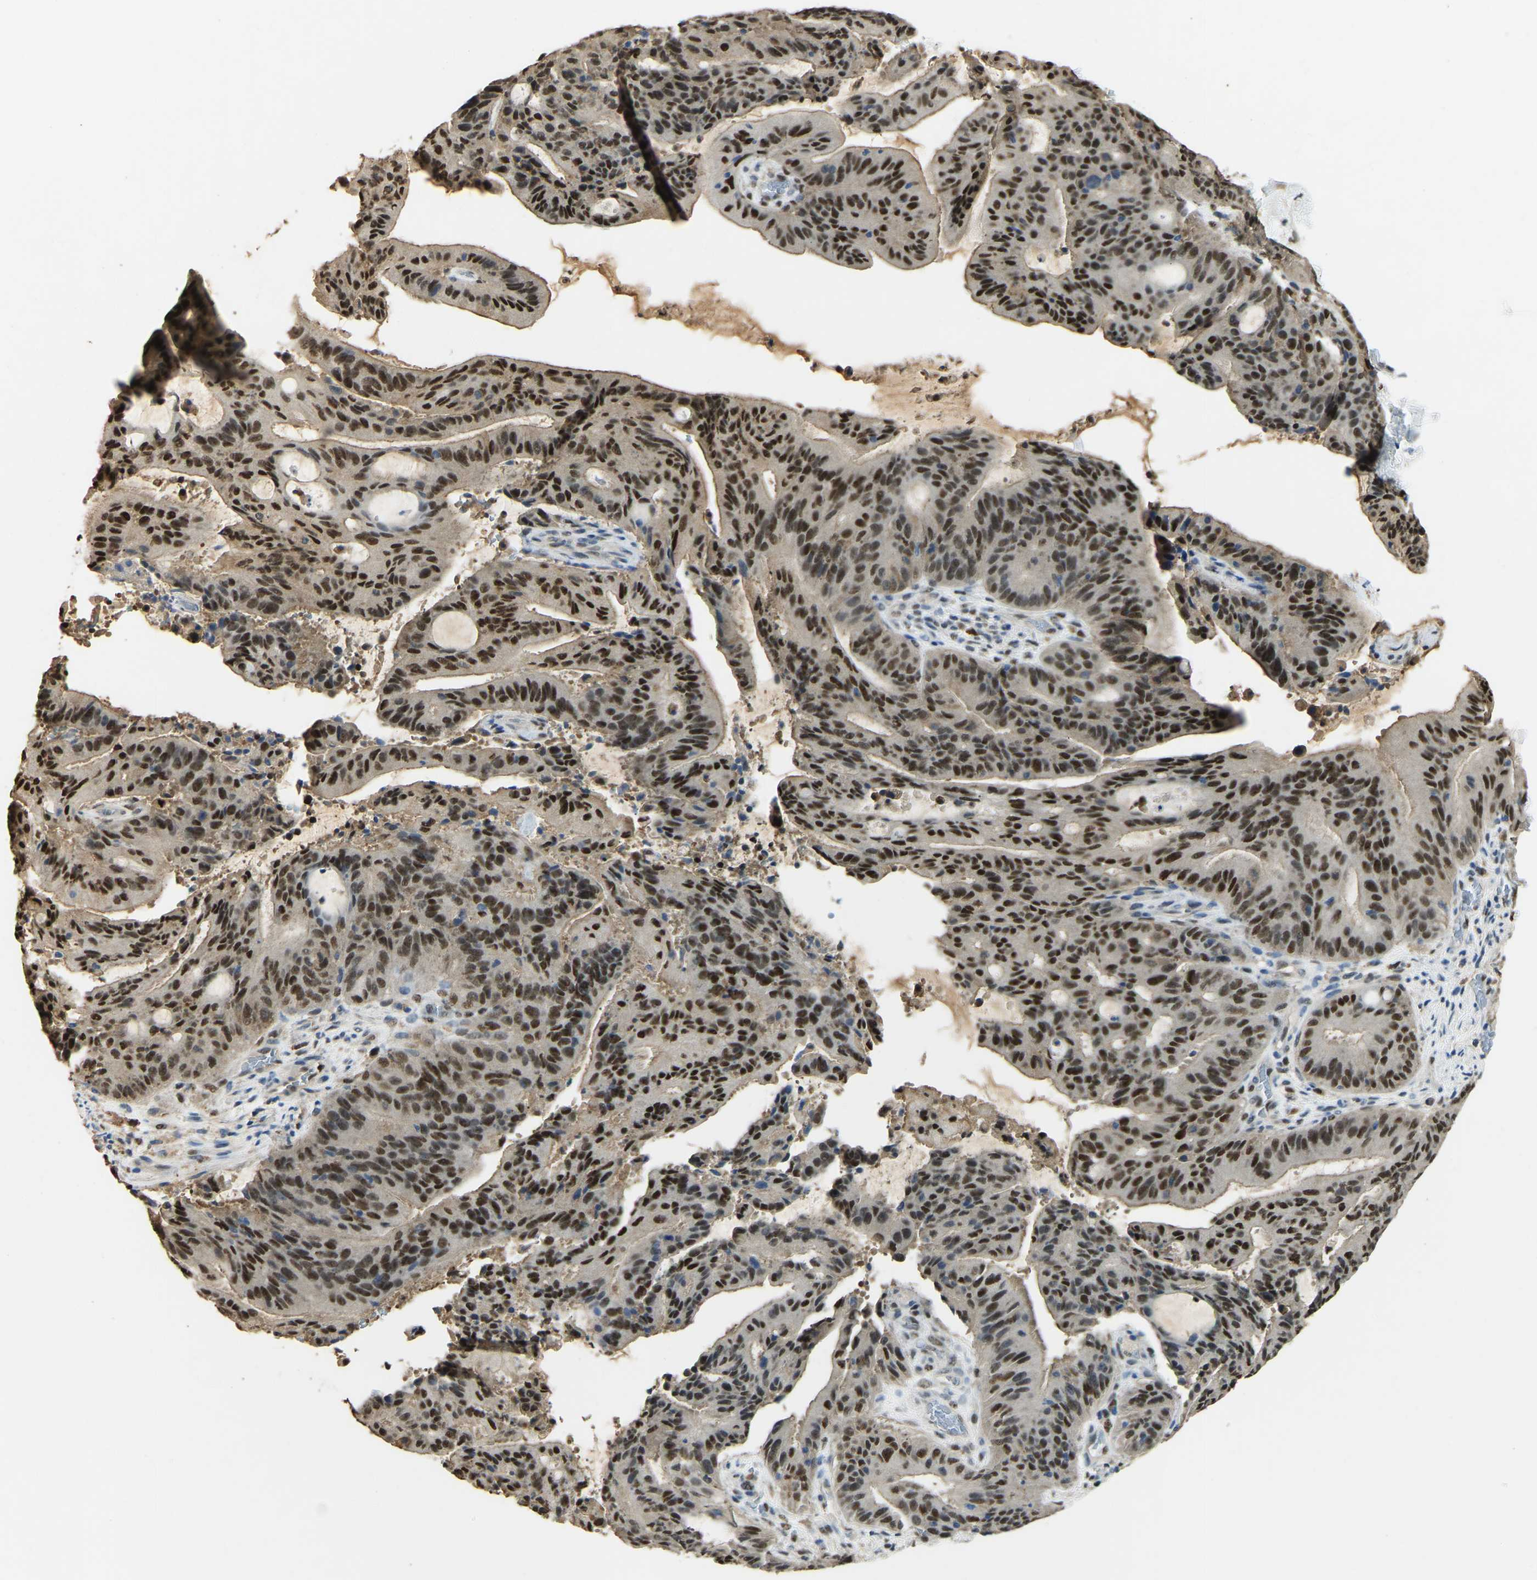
{"staining": {"intensity": "strong", "quantity": ">75%", "location": "cytoplasmic/membranous,nuclear"}, "tissue": "liver cancer", "cell_type": "Tumor cells", "image_type": "cancer", "snomed": [{"axis": "morphology", "description": "Normal tissue, NOS"}, {"axis": "morphology", "description": "Cholangiocarcinoma"}, {"axis": "topography", "description": "Liver"}, {"axis": "topography", "description": "Peripheral nerve tissue"}], "caption": "Liver cholangiocarcinoma stained with a protein marker demonstrates strong staining in tumor cells.", "gene": "NANS", "patient": {"sex": "female", "age": 73}}